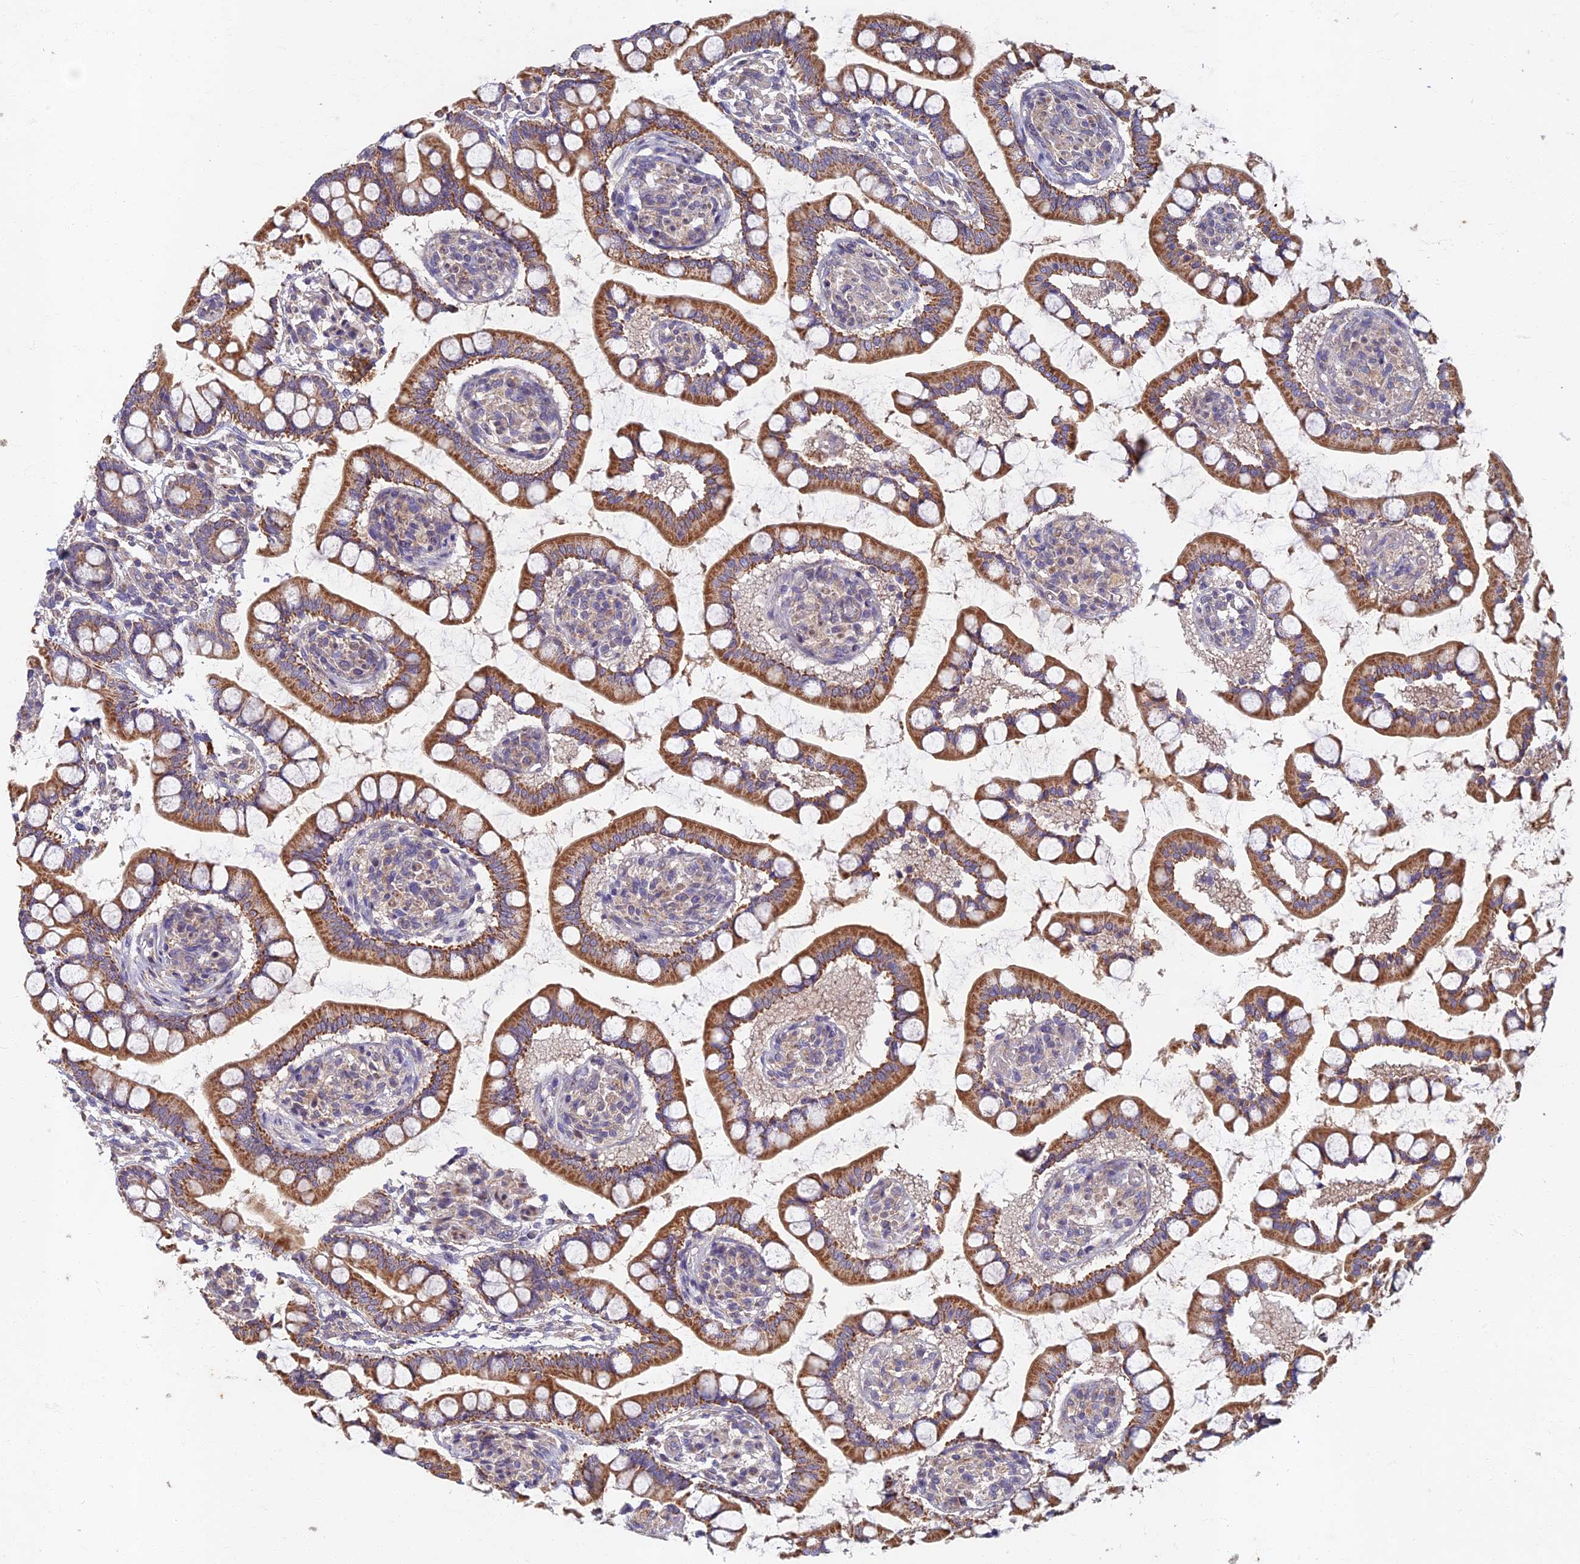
{"staining": {"intensity": "strong", "quantity": ">75%", "location": "cytoplasmic/membranous"}, "tissue": "small intestine", "cell_type": "Glandular cells", "image_type": "normal", "snomed": [{"axis": "morphology", "description": "Normal tissue, NOS"}, {"axis": "topography", "description": "Small intestine"}], "caption": "The histopathology image reveals a brown stain indicating the presence of a protein in the cytoplasmic/membranous of glandular cells in small intestine.", "gene": "SOGA1", "patient": {"sex": "male", "age": 52}}